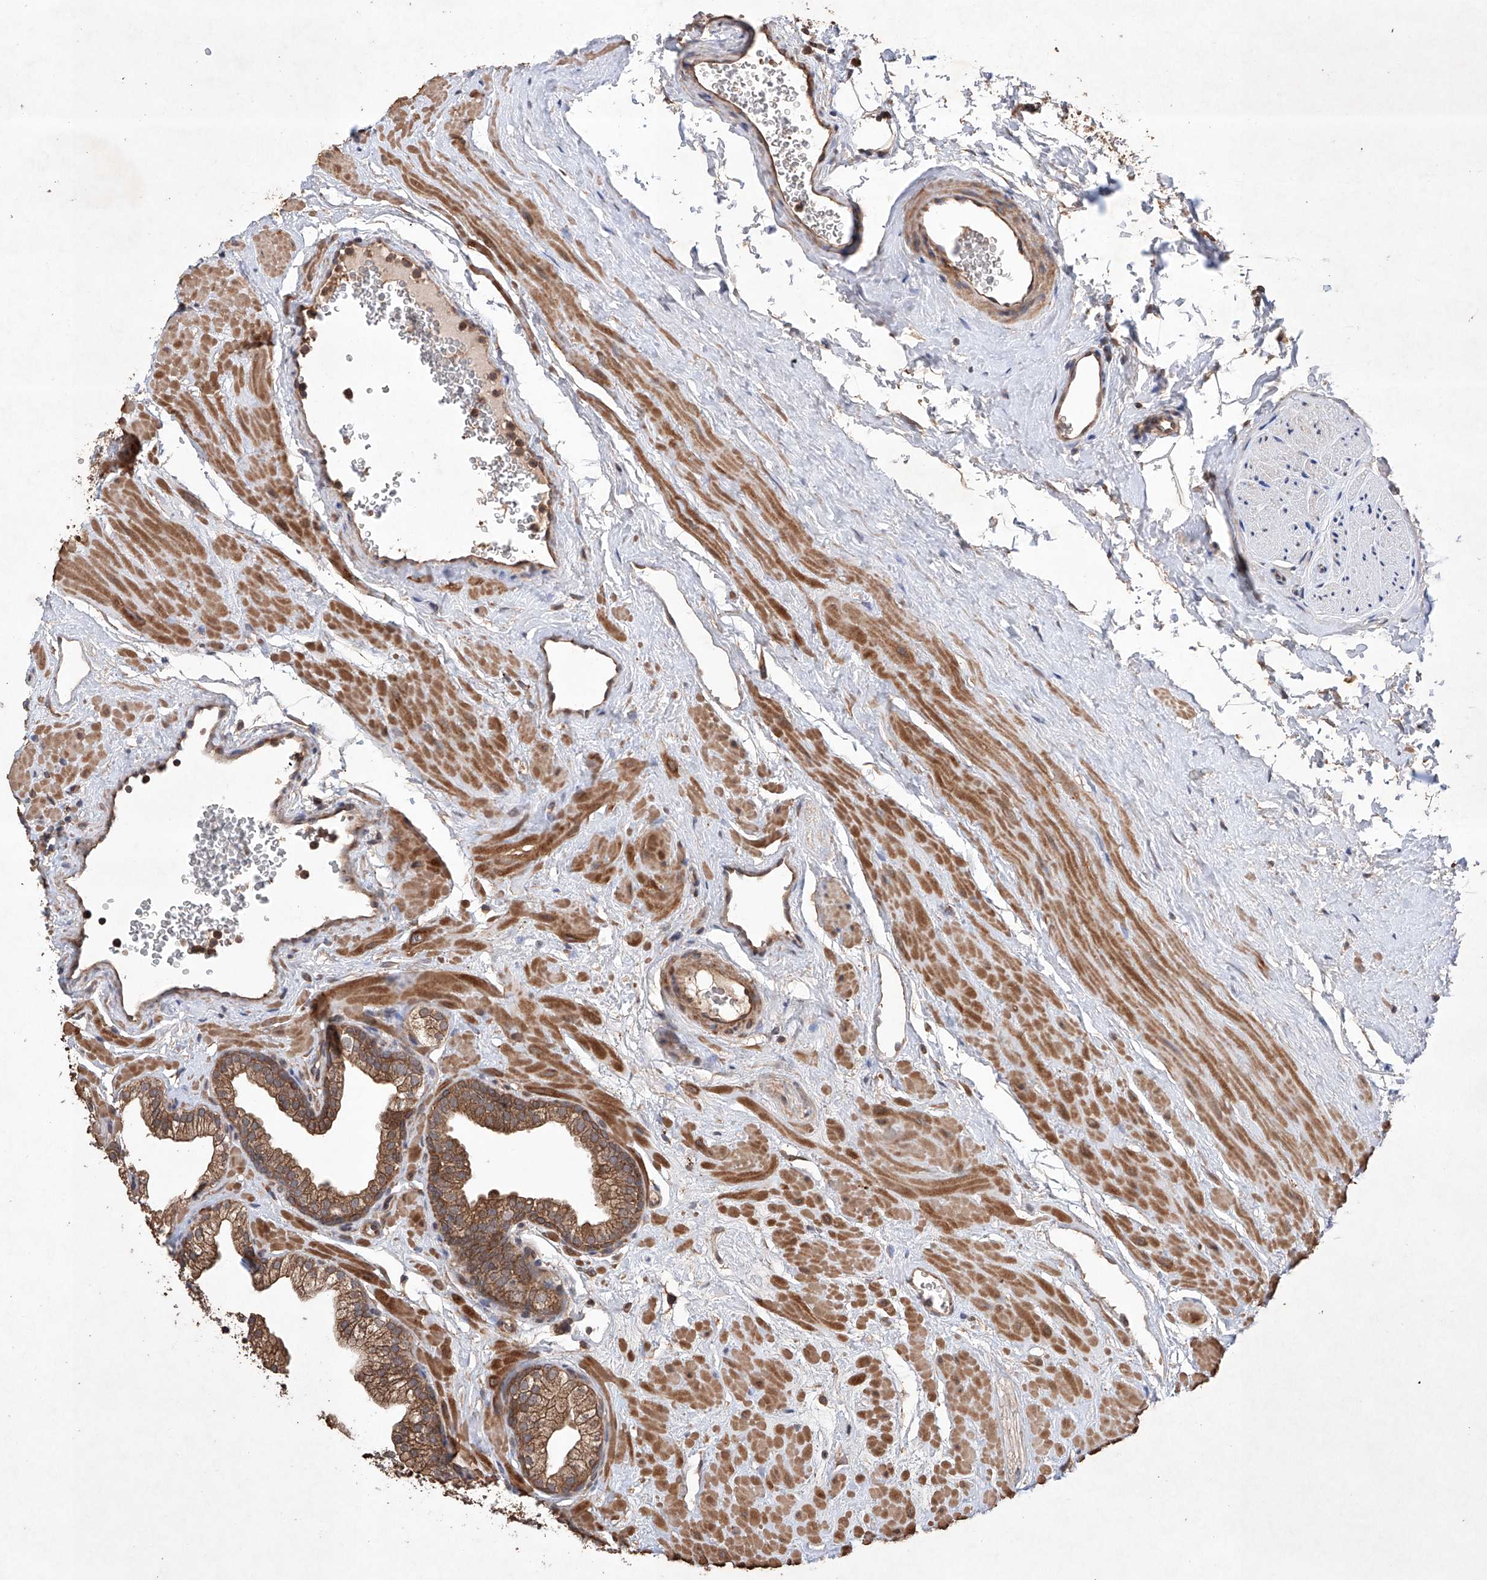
{"staining": {"intensity": "moderate", "quantity": ">75%", "location": "cytoplasmic/membranous"}, "tissue": "prostate", "cell_type": "Glandular cells", "image_type": "normal", "snomed": [{"axis": "morphology", "description": "Normal tissue, NOS"}, {"axis": "morphology", "description": "Urothelial carcinoma, Low grade"}, {"axis": "topography", "description": "Urinary bladder"}, {"axis": "topography", "description": "Prostate"}], "caption": "Glandular cells exhibit medium levels of moderate cytoplasmic/membranous staining in approximately >75% of cells in normal prostate. (DAB IHC, brown staining for protein, blue staining for nuclei).", "gene": "LURAP1", "patient": {"sex": "male", "age": 60}}